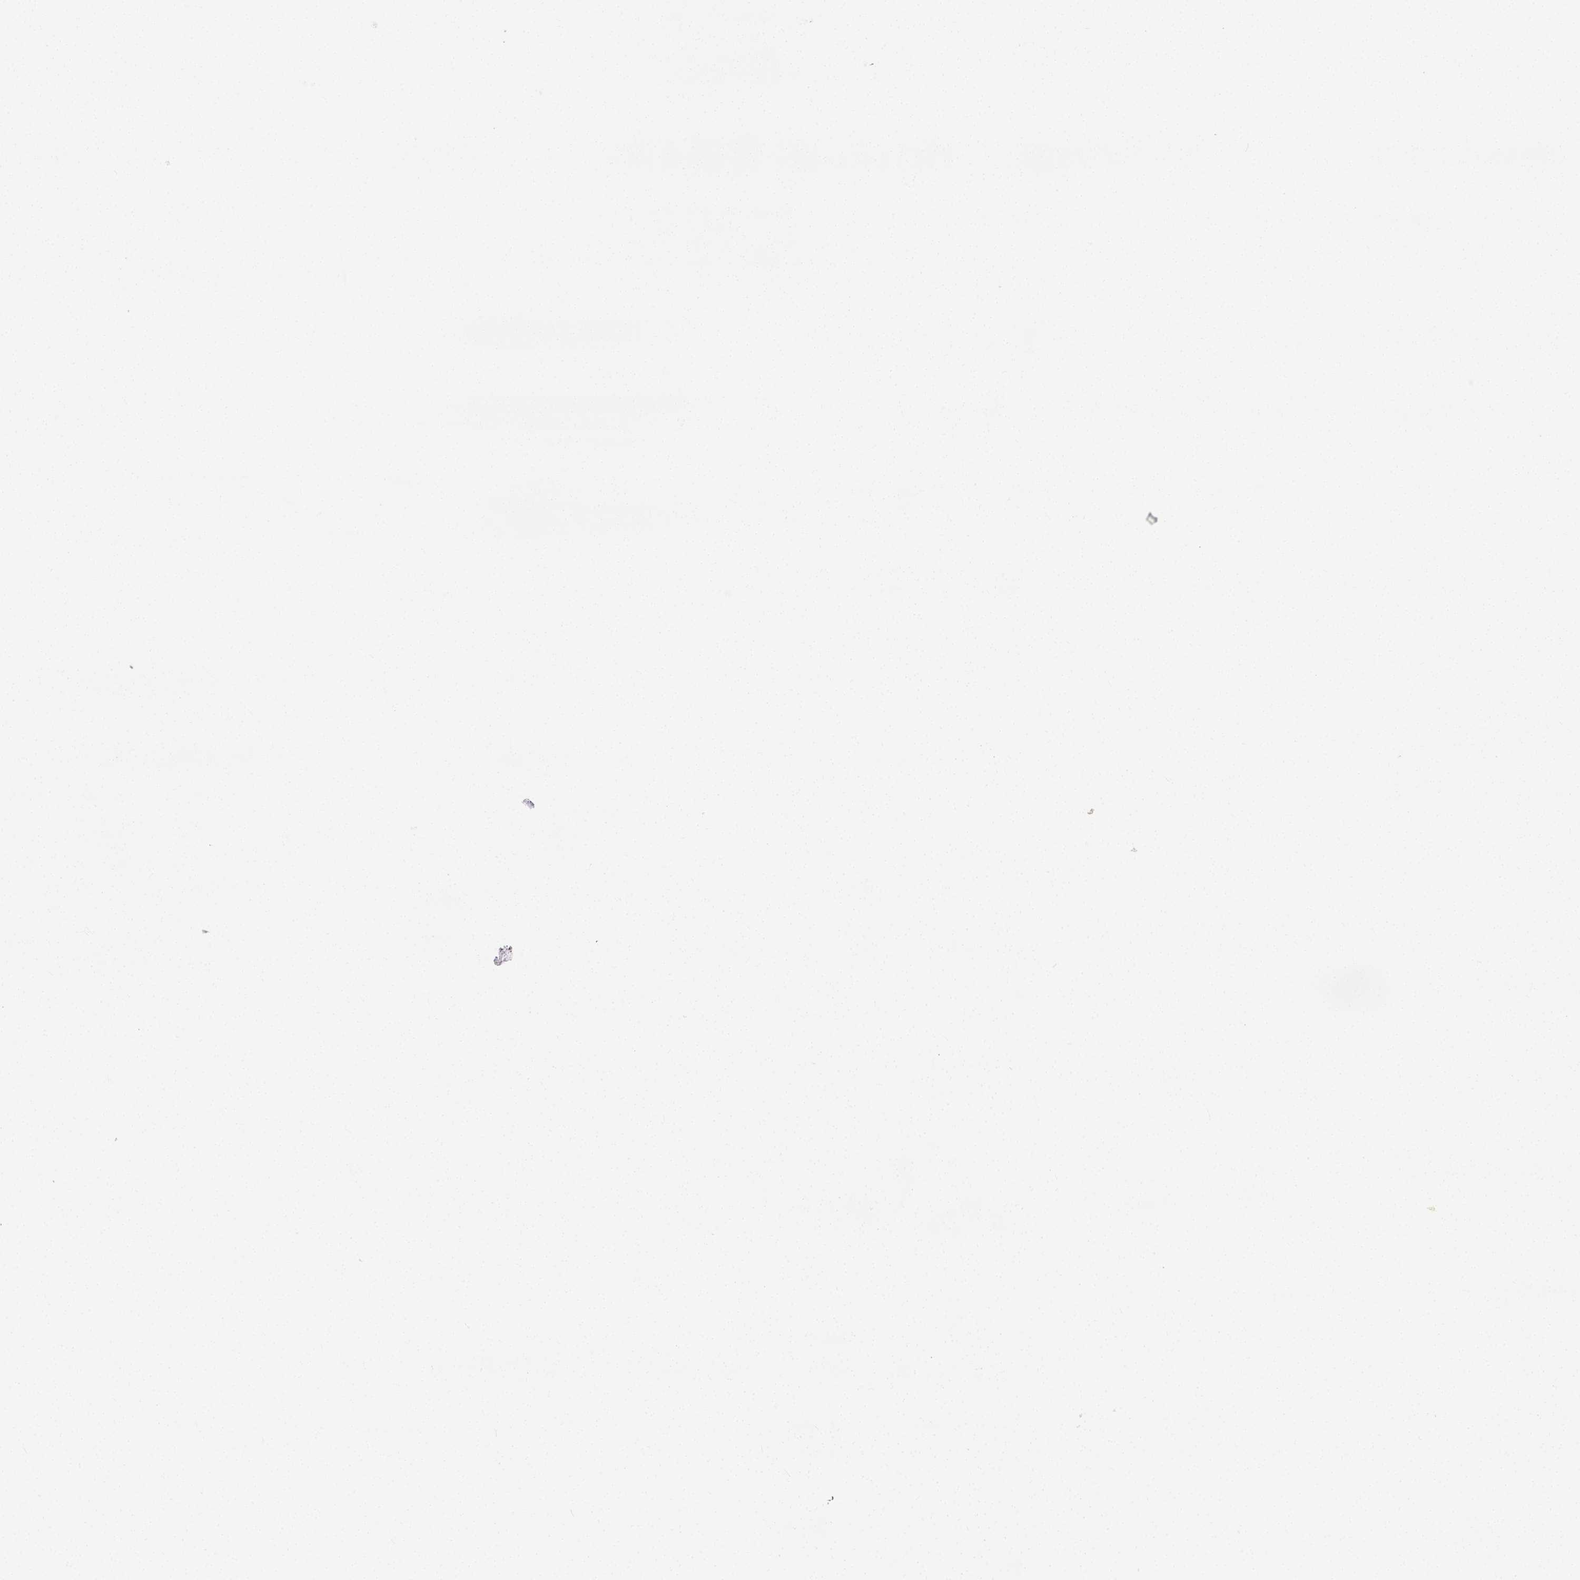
{"staining": {"intensity": "moderate", "quantity": ">75%", "location": "cytoplasmic/membranous"}, "tissue": "parathyroid gland", "cell_type": "Glandular cells", "image_type": "normal", "snomed": [{"axis": "morphology", "description": "Normal tissue, NOS"}, {"axis": "topography", "description": "Parathyroid gland"}], "caption": "The immunohistochemical stain highlights moderate cytoplasmic/membranous expression in glandular cells of benign parathyroid gland. (Brightfield microscopy of DAB IHC at high magnification).", "gene": "PTPRJ", "patient": {"sex": "female", "age": 56}}